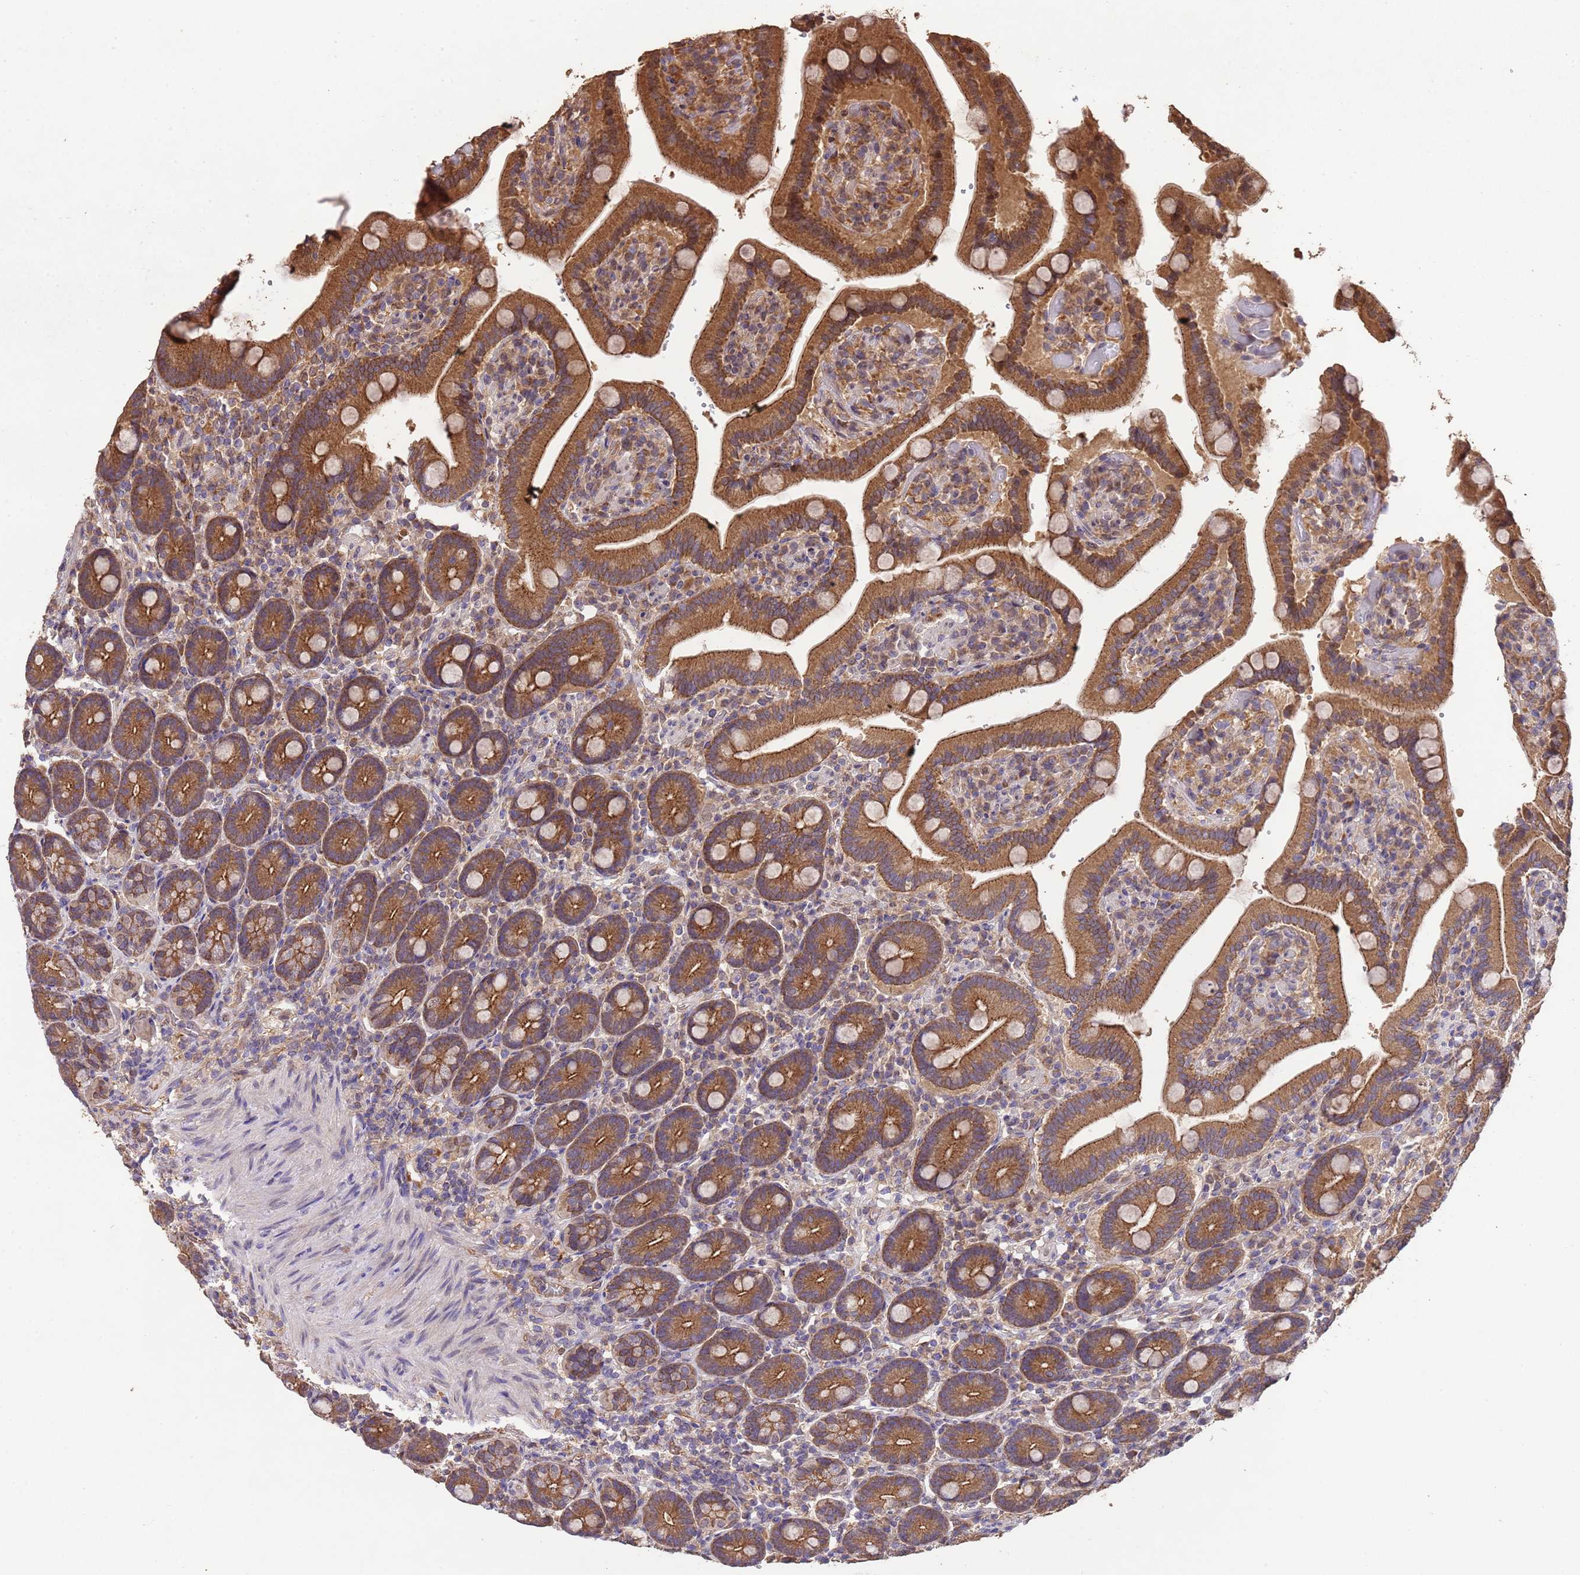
{"staining": {"intensity": "moderate", "quantity": ">75%", "location": "cytoplasmic/membranous"}, "tissue": "duodenum", "cell_type": "Glandular cells", "image_type": "normal", "snomed": [{"axis": "morphology", "description": "Normal tissue, NOS"}, {"axis": "topography", "description": "Duodenum"}], "caption": "Moderate cytoplasmic/membranous expression is appreciated in approximately >75% of glandular cells in benign duodenum.", "gene": "NPHP1", "patient": {"sex": "female", "age": 62}}